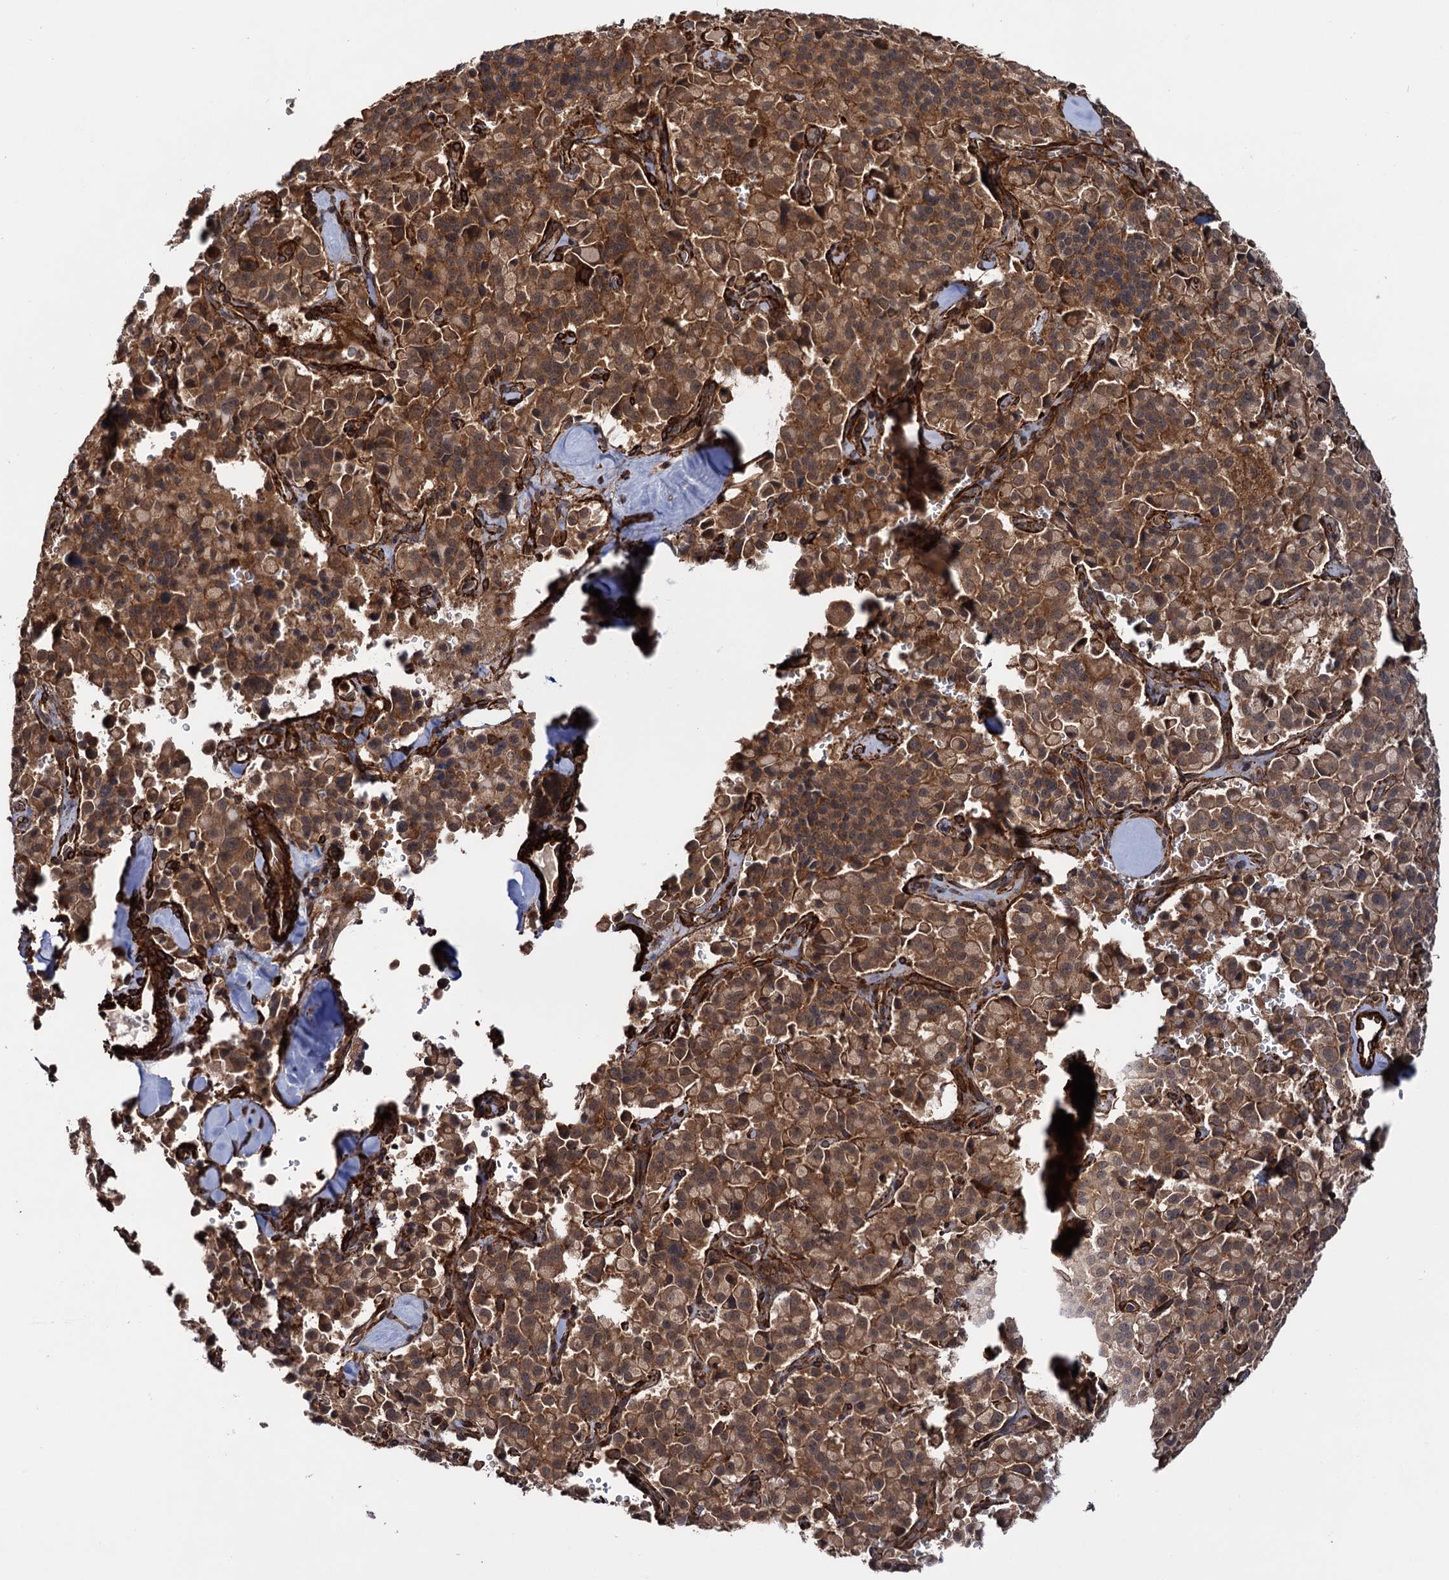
{"staining": {"intensity": "moderate", "quantity": ">75%", "location": "cytoplasmic/membranous"}, "tissue": "pancreatic cancer", "cell_type": "Tumor cells", "image_type": "cancer", "snomed": [{"axis": "morphology", "description": "Adenocarcinoma, NOS"}, {"axis": "topography", "description": "Pancreas"}], "caption": "A brown stain shows moderate cytoplasmic/membranous staining of a protein in pancreatic cancer tumor cells. (Brightfield microscopy of DAB IHC at high magnification).", "gene": "ATP8B4", "patient": {"sex": "male", "age": 65}}